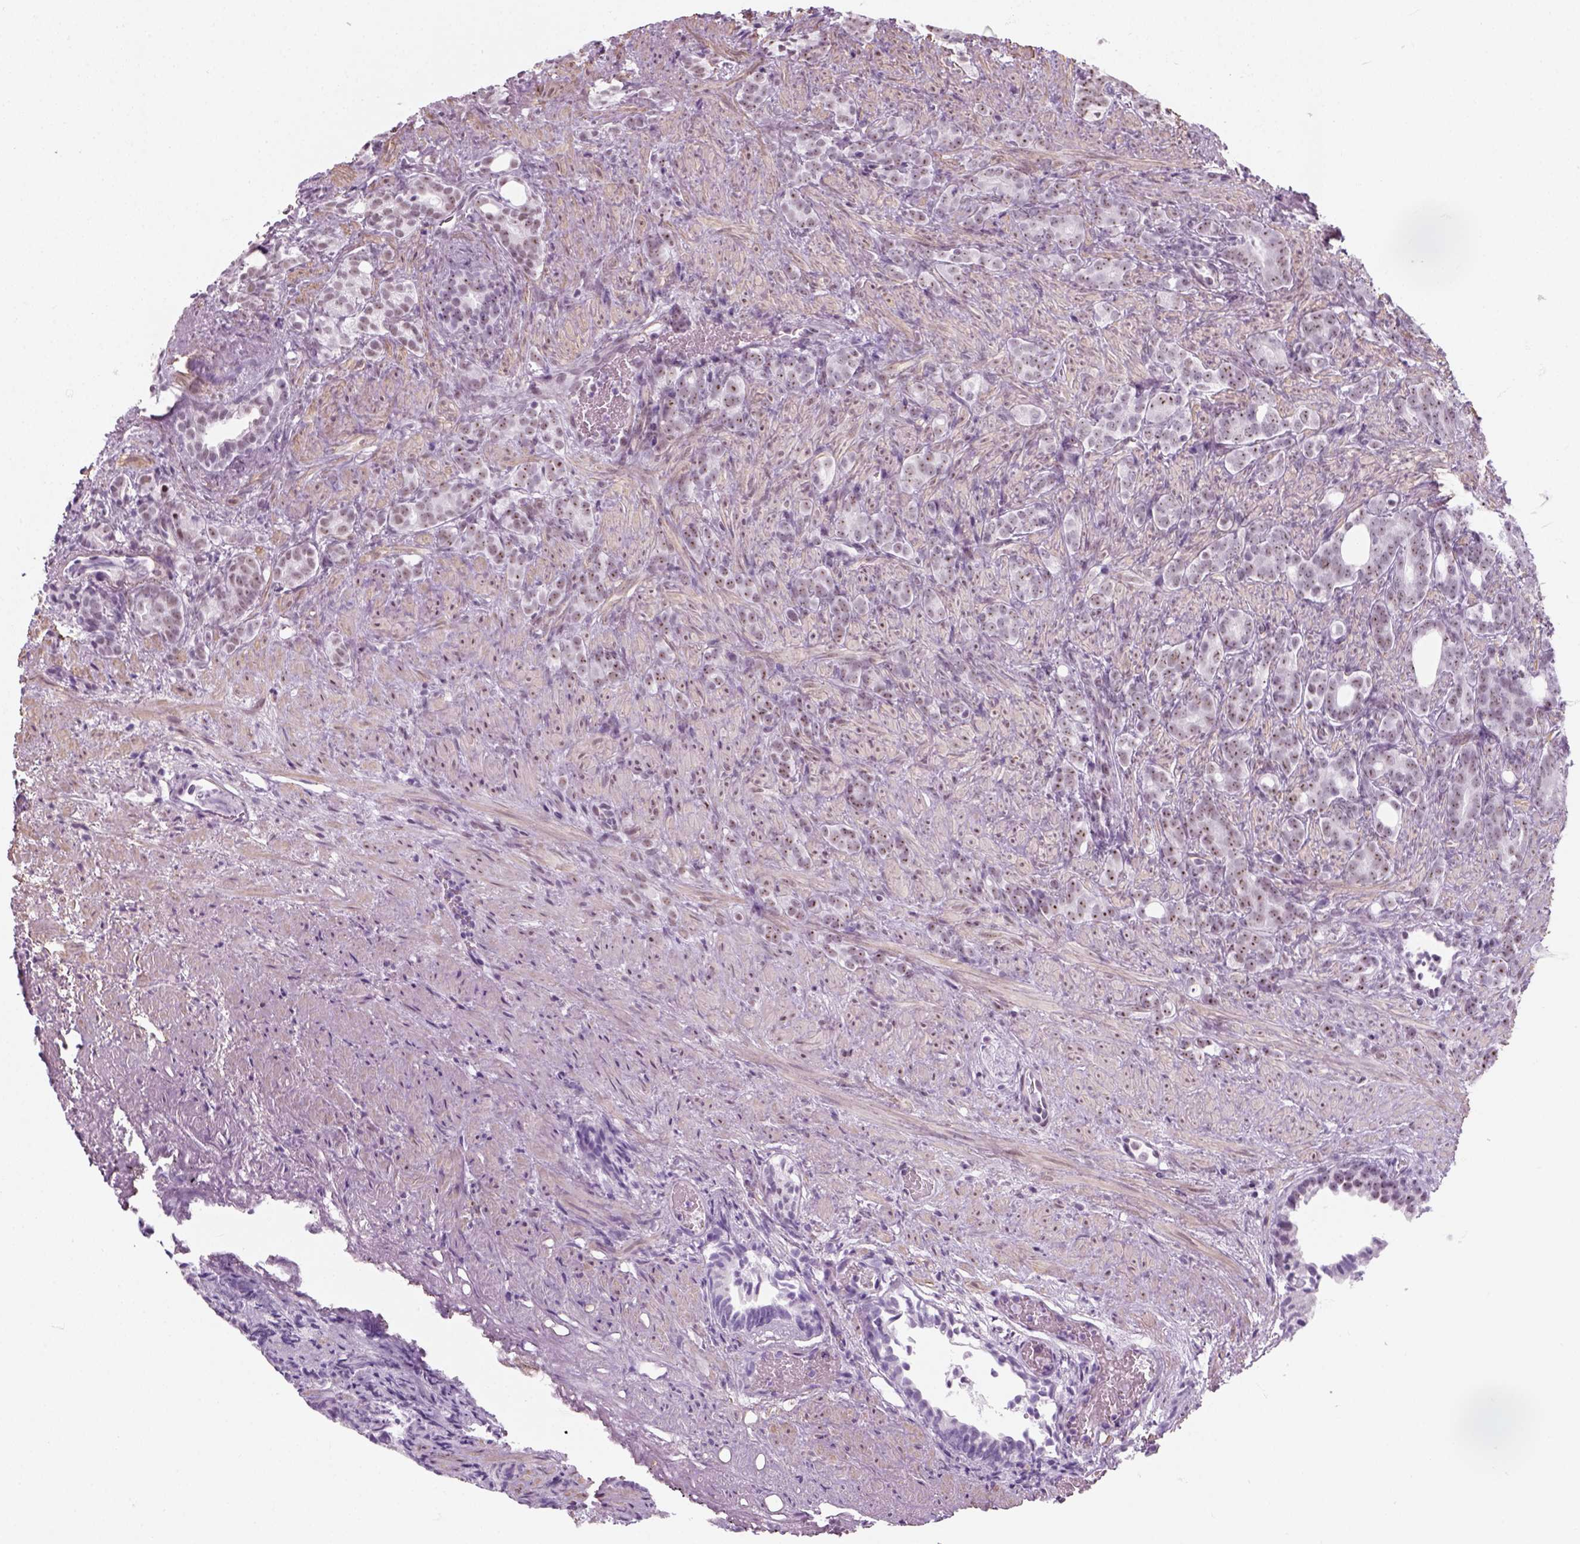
{"staining": {"intensity": "weak", "quantity": ">75%", "location": "nuclear"}, "tissue": "prostate cancer", "cell_type": "Tumor cells", "image_type": "cancer", "snomed": [{"axis": "morphology", "description": "Adenocarcinoma, High grade"}, {"axis": "topography", "description": "Prostate"}], "caption": "There is low levels of weak nuclear positivity in tumor cells of prostate adenocarcinoma (high-grade), as demonstrated by immunohistochemical staining (brown color).", "gene": "ZNF865", "patient": {"sex": "male", "age": 84}}